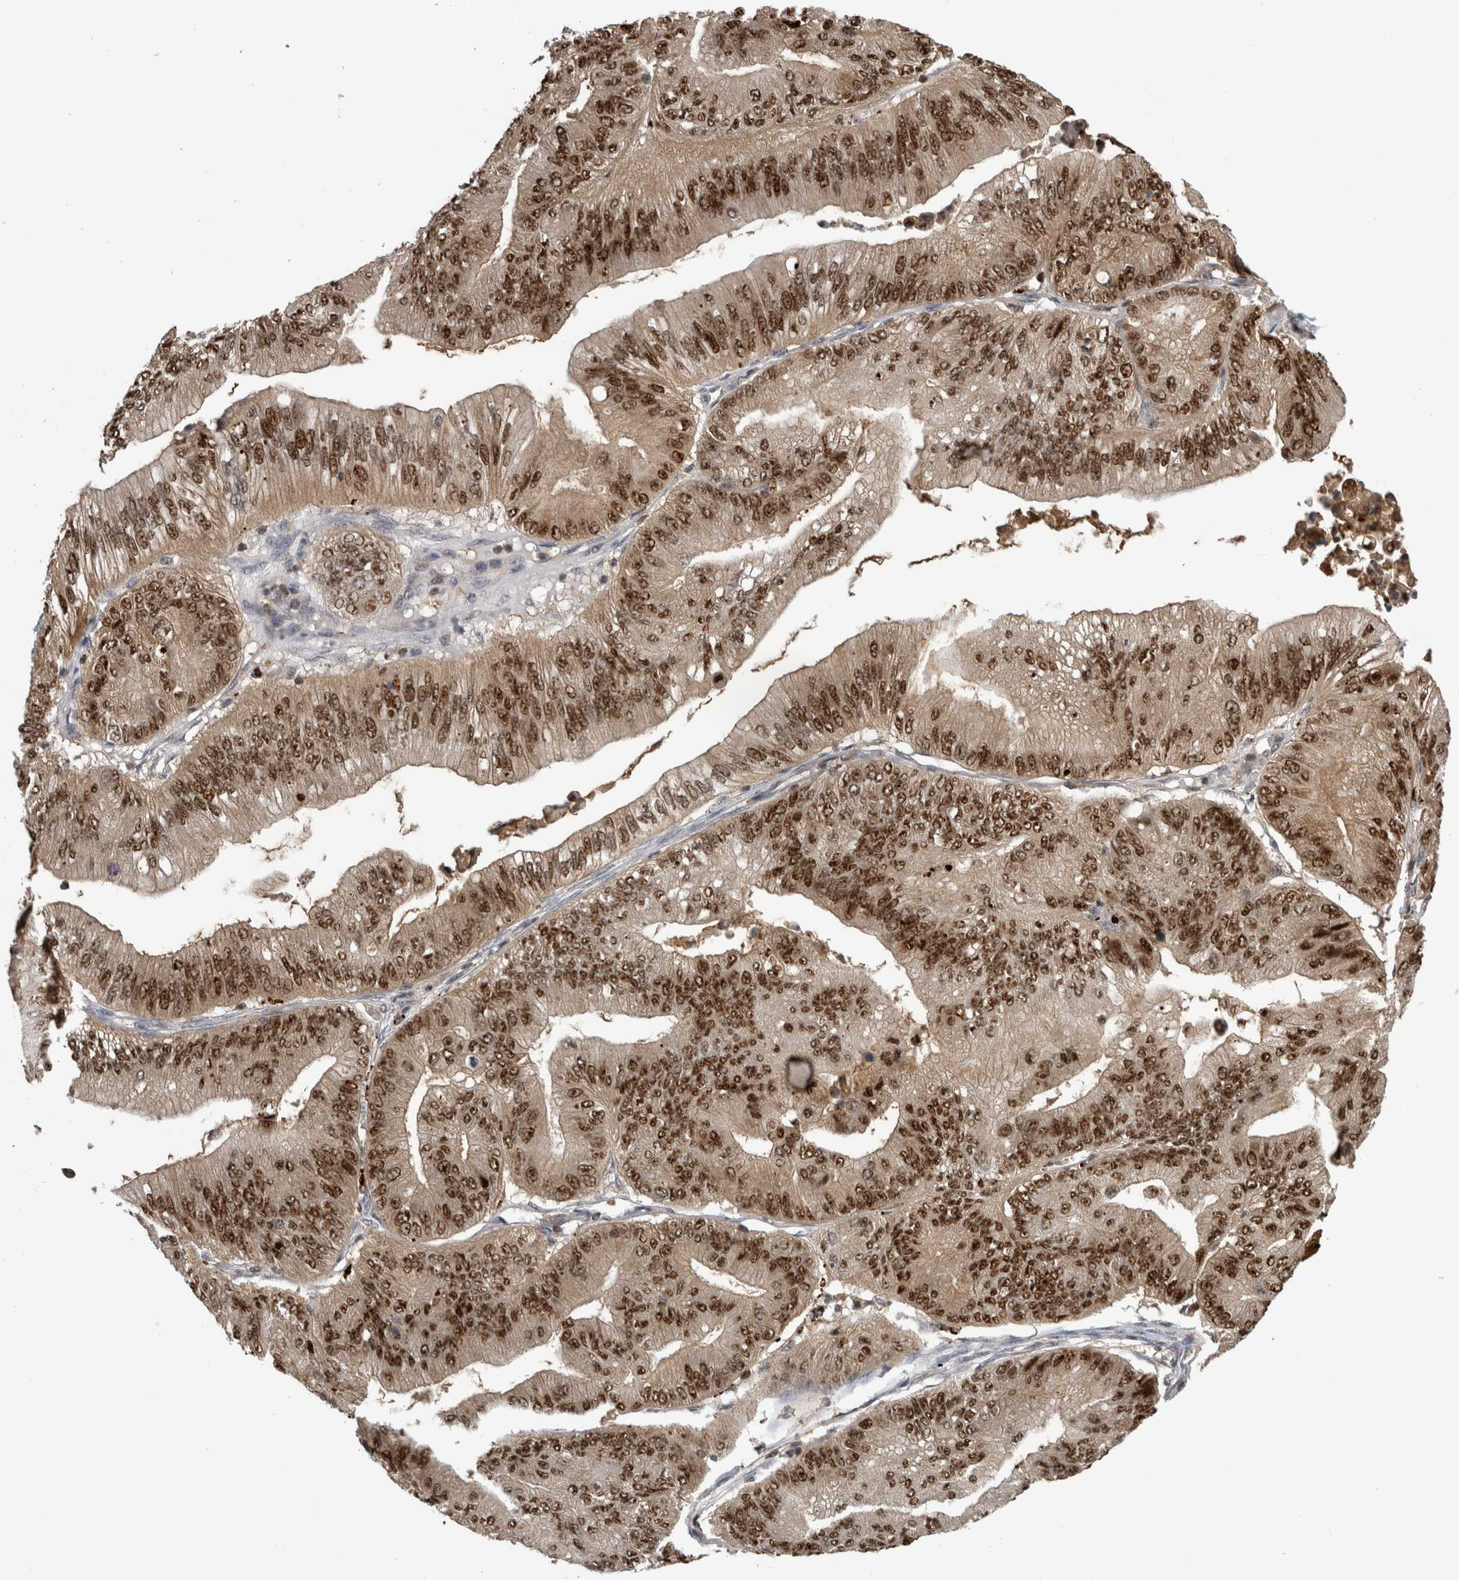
{"staining": {"intensity": "strong", "quantity": ">75%", "location": "cytoplasmic/membranous,nuclear"}, "tissue": "ovarian cancer", "cell_type": "Tumor cells", "image_type": "cancer", "snomed": [{"axis": "morphology", "description": "Cystadenocarcinoma, mucinous, NOS"}, {"axis": "topography", "description": "Ovary"}], "caption": "IHC (DAB) staining of ovarian cancer reveals strong cytoplasmic/membranous and nuclear protein expression in approximately >75% of tumor cells.", "gene": "TDRD7", "patient": {"sex": "female", "age": 61}}